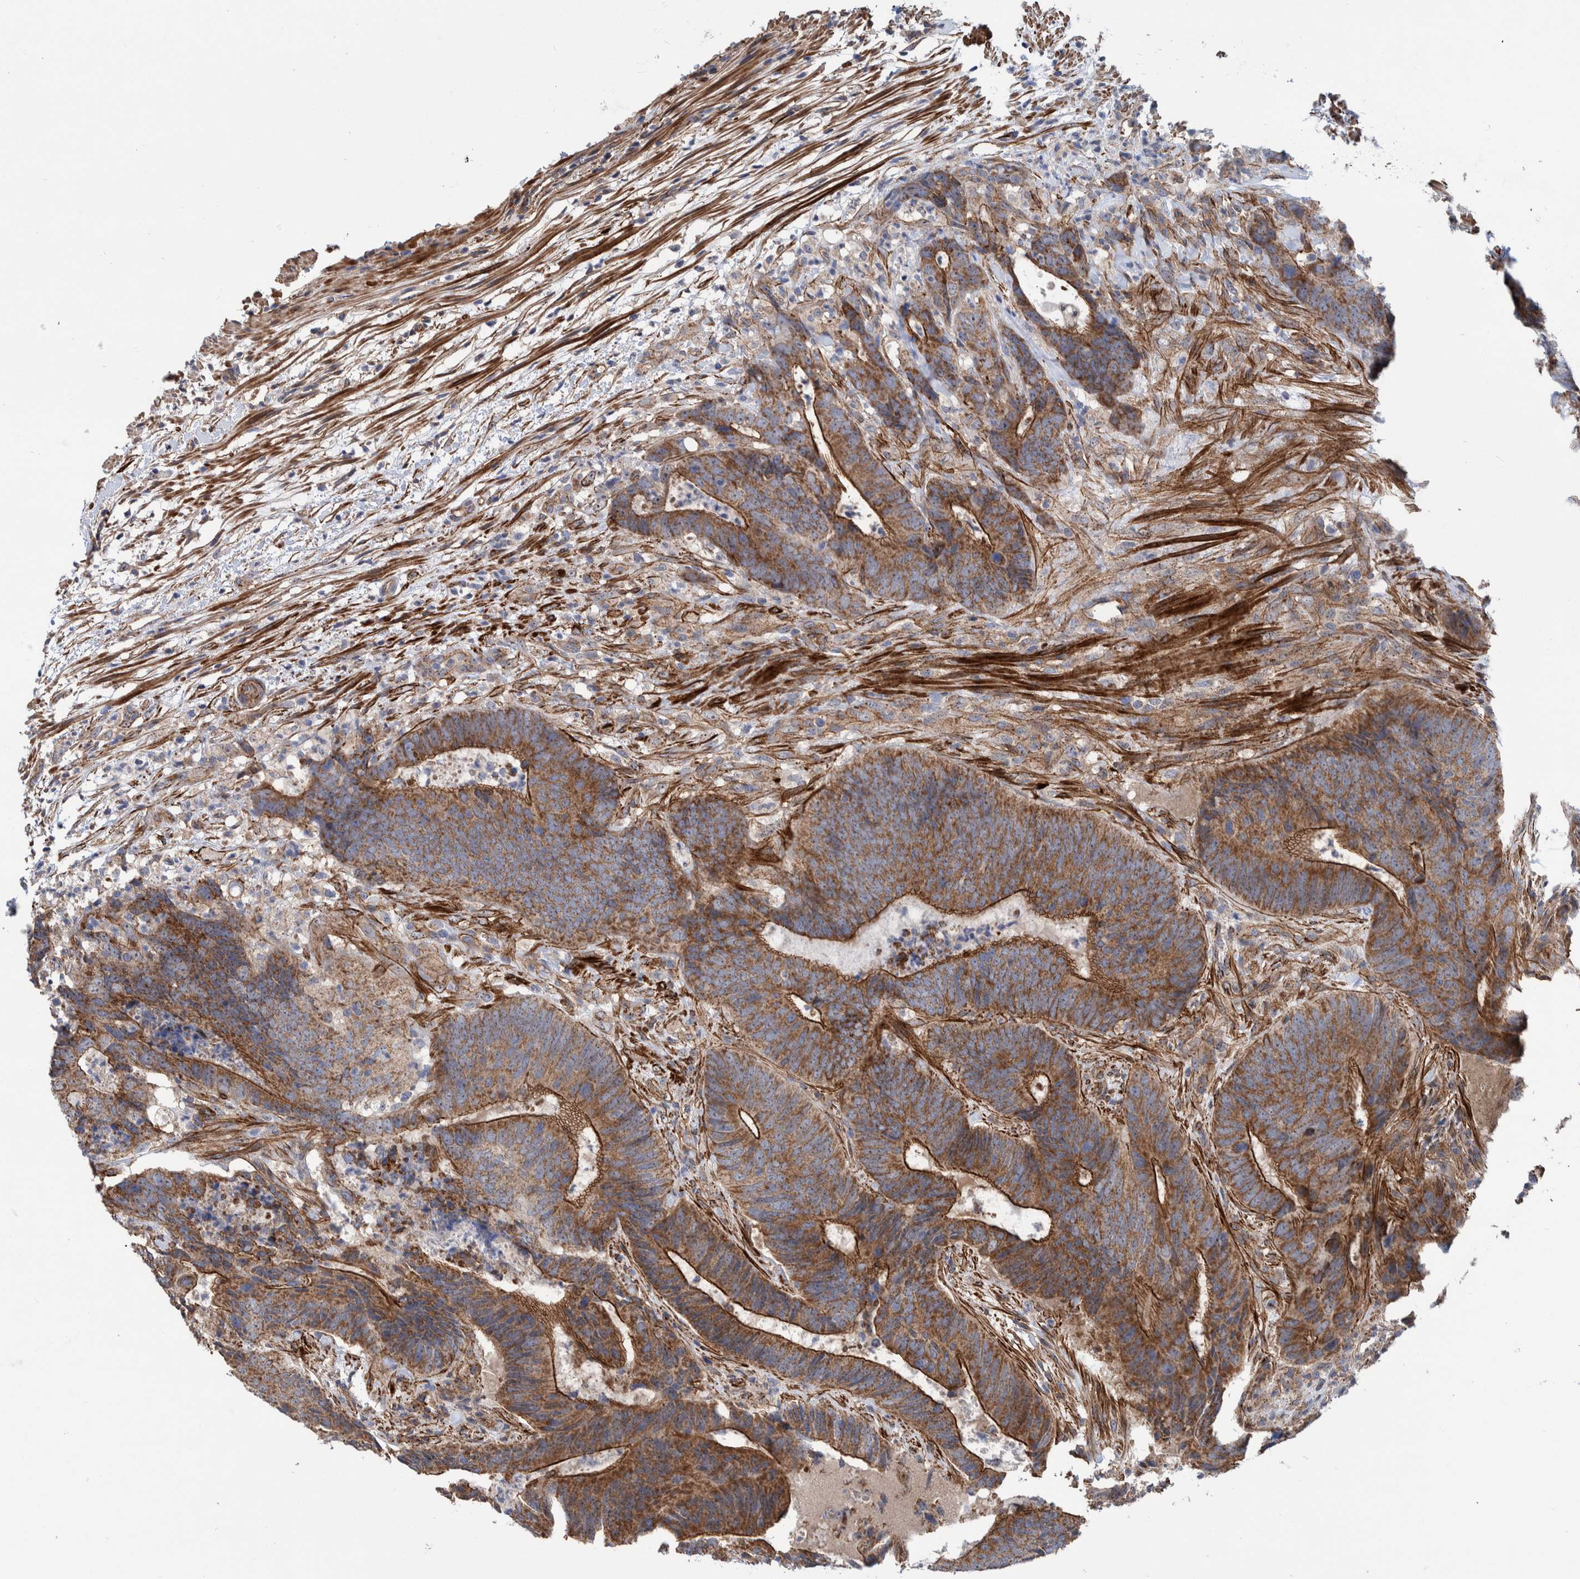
{"staining": {"intensity": "moderate", "quantity": ">75%", "location": "cytoplasmic/membranous"}, "tissue": "colorectal cancer", "cell_type": "Tumor cells", "image_type": "cancer", "snomed": [{"axis": "morphology", "description": "Adenocarcinoma, NOS"}, {"axis": "topography", "description": "Colon"}], "caption": "Human colorectal cancer (adenocarcinoma) stained with a protein marker reveals moderate staining in tumor cells.", "gene": "SLC25A10", "patient": {"sex": "male", "age": 56}}